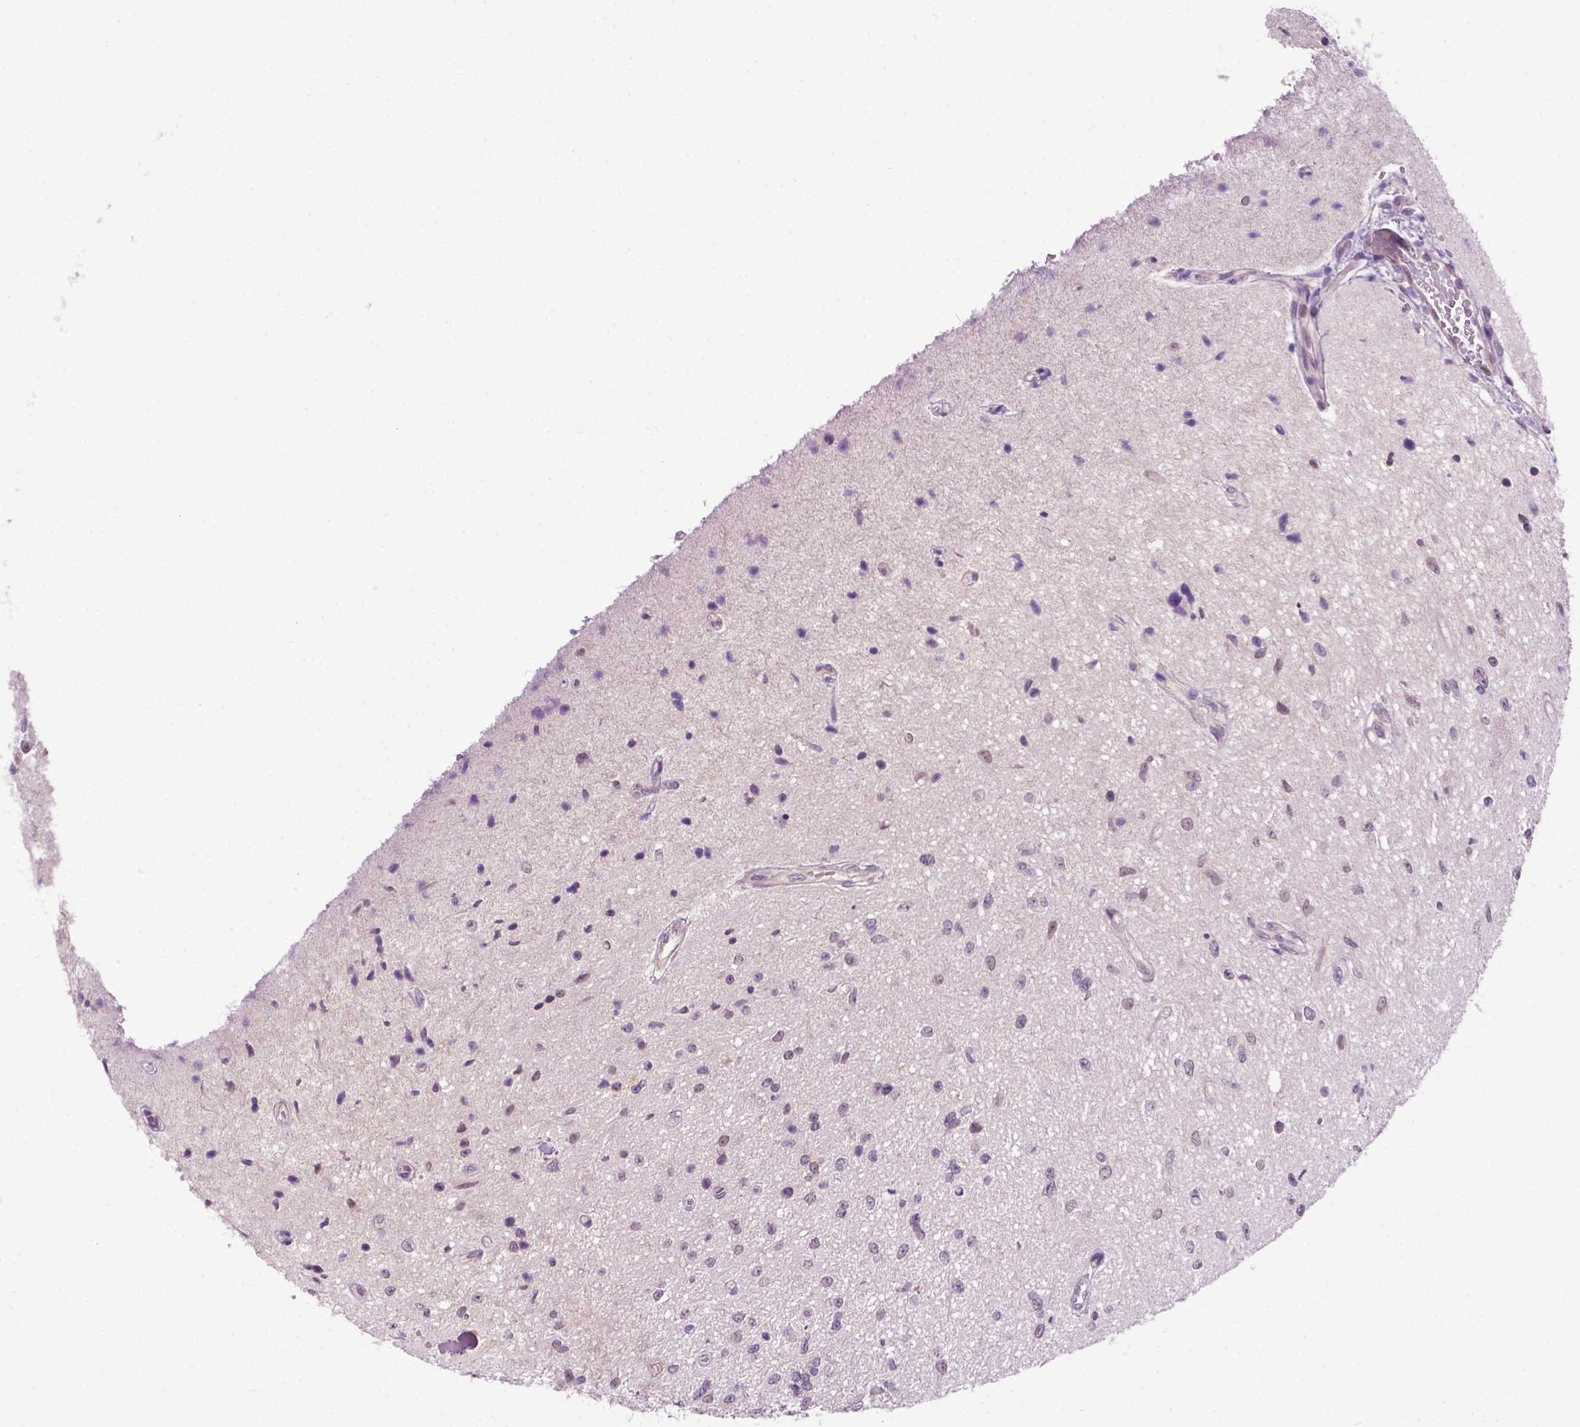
{"staining": {"intensity": "negative", "quantity": "none", "location": "none"}, "tissue": "glioma", "cell_type": "Tumor cells", "image_type": "cancer", "snomed": [{"axis": "morphology", "description": "Glioma, malignant, Low grade"}, {"axis": "topography", "description": "Cerebellum"}], "caption": "The immunohistochemistry photomicrograph has no significant expression in tumor cells of malignant low-grade glioma tissue.", "gene": "DENND4A", "patient": {"sex": "female", "age": 14}}